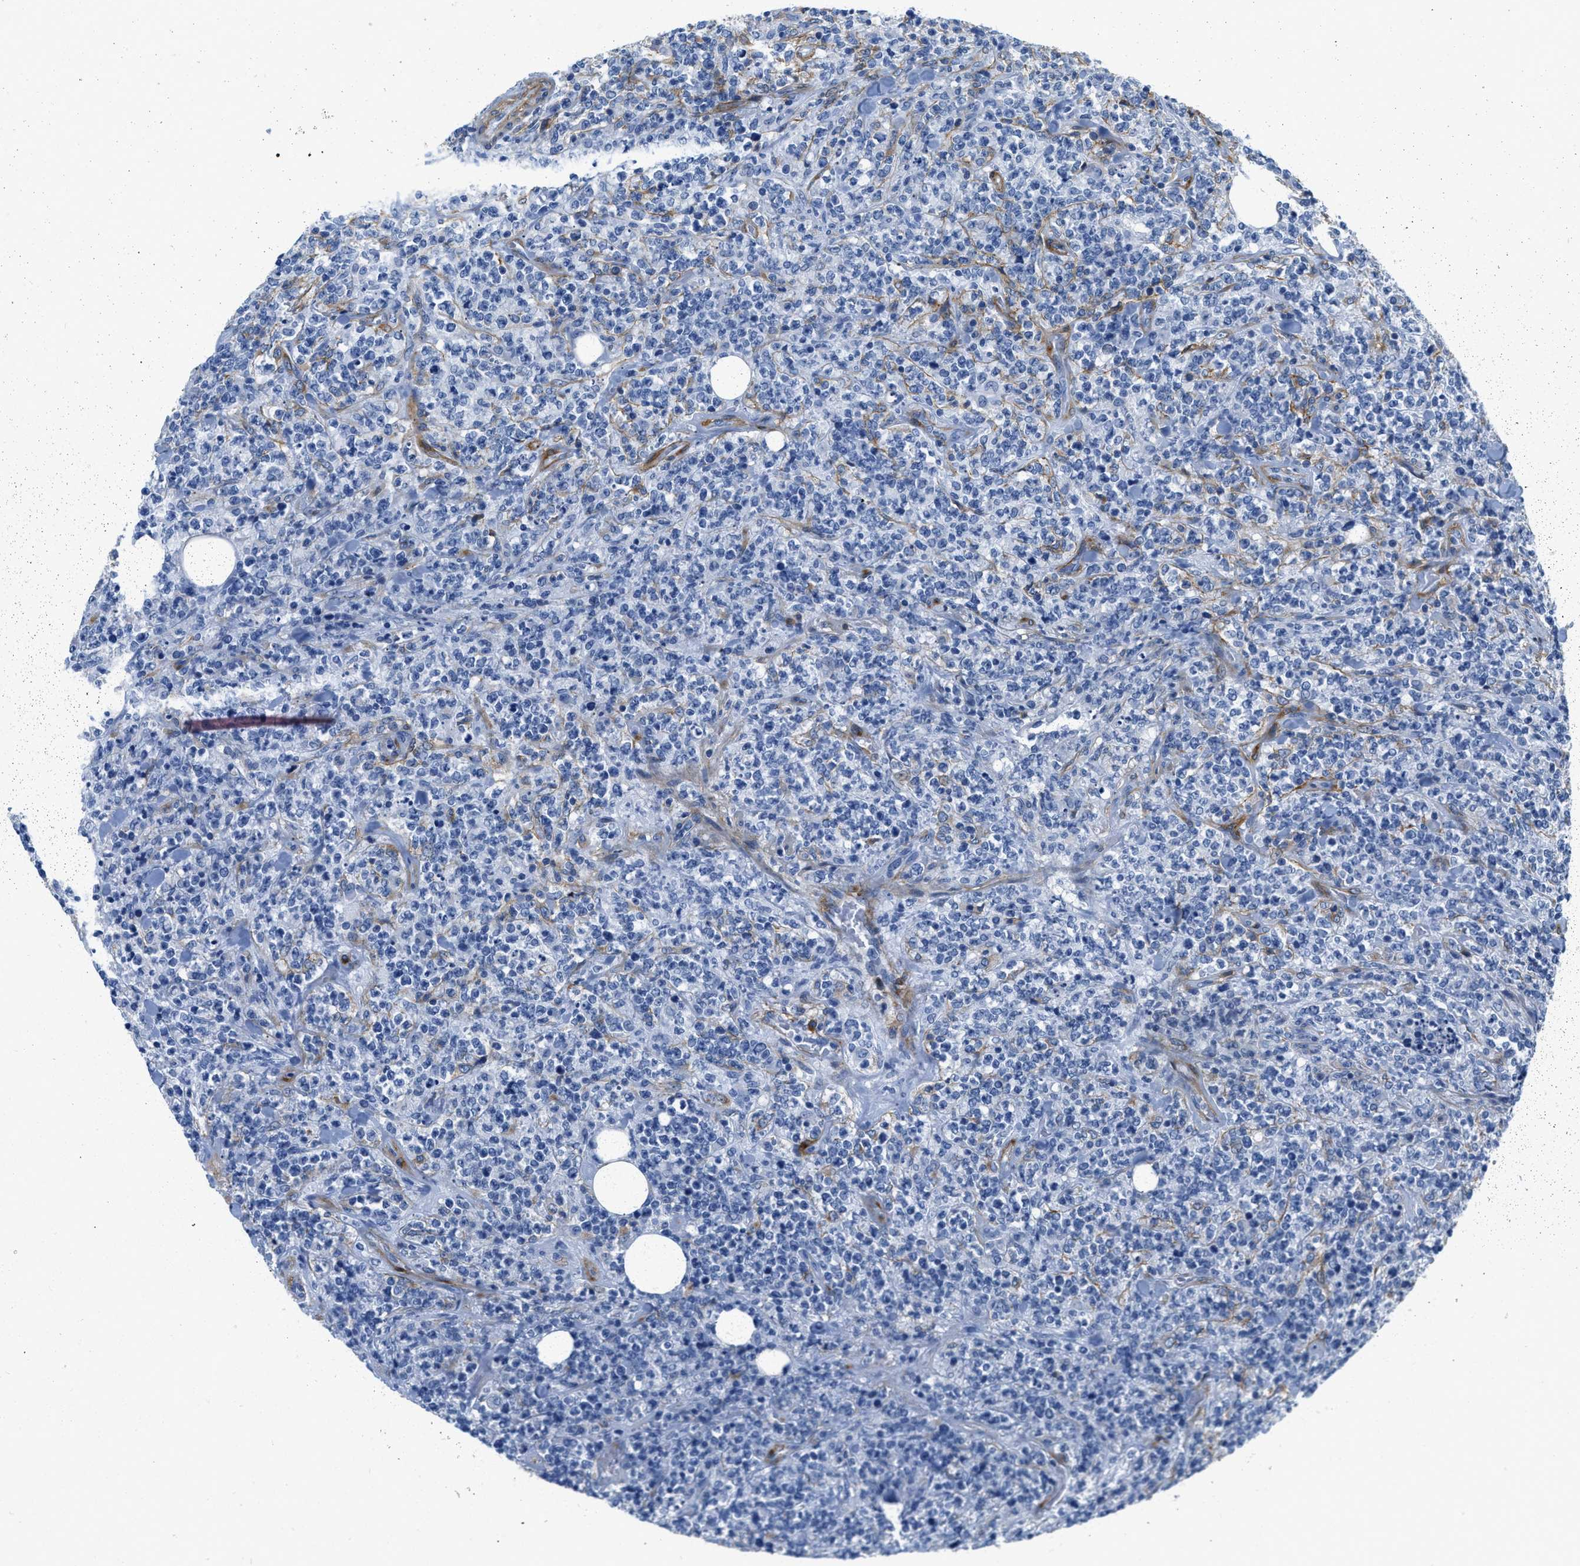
{"staining": {"intensity": "negative", "quantity": "none", "location": "none"}, "tissue": "lymphoma", "cell_type": "Tumor cells", "image_type": "cancer", "snomed": [{"axis": "morphology", "description": "Malignant lymphoma, non-Hodgkin's type, High grade"}, {"axis": "topography", "description": "Soft tissue"}], "caption": "This is an immunohistochemistry (IHC) histopathology image of malignant lymphoma, non-Hodgkin's type (high-grade). There is no expression in tumor cells.", "gene": "PDGFRB", "patient": {"sex": "male", "age": 18}}